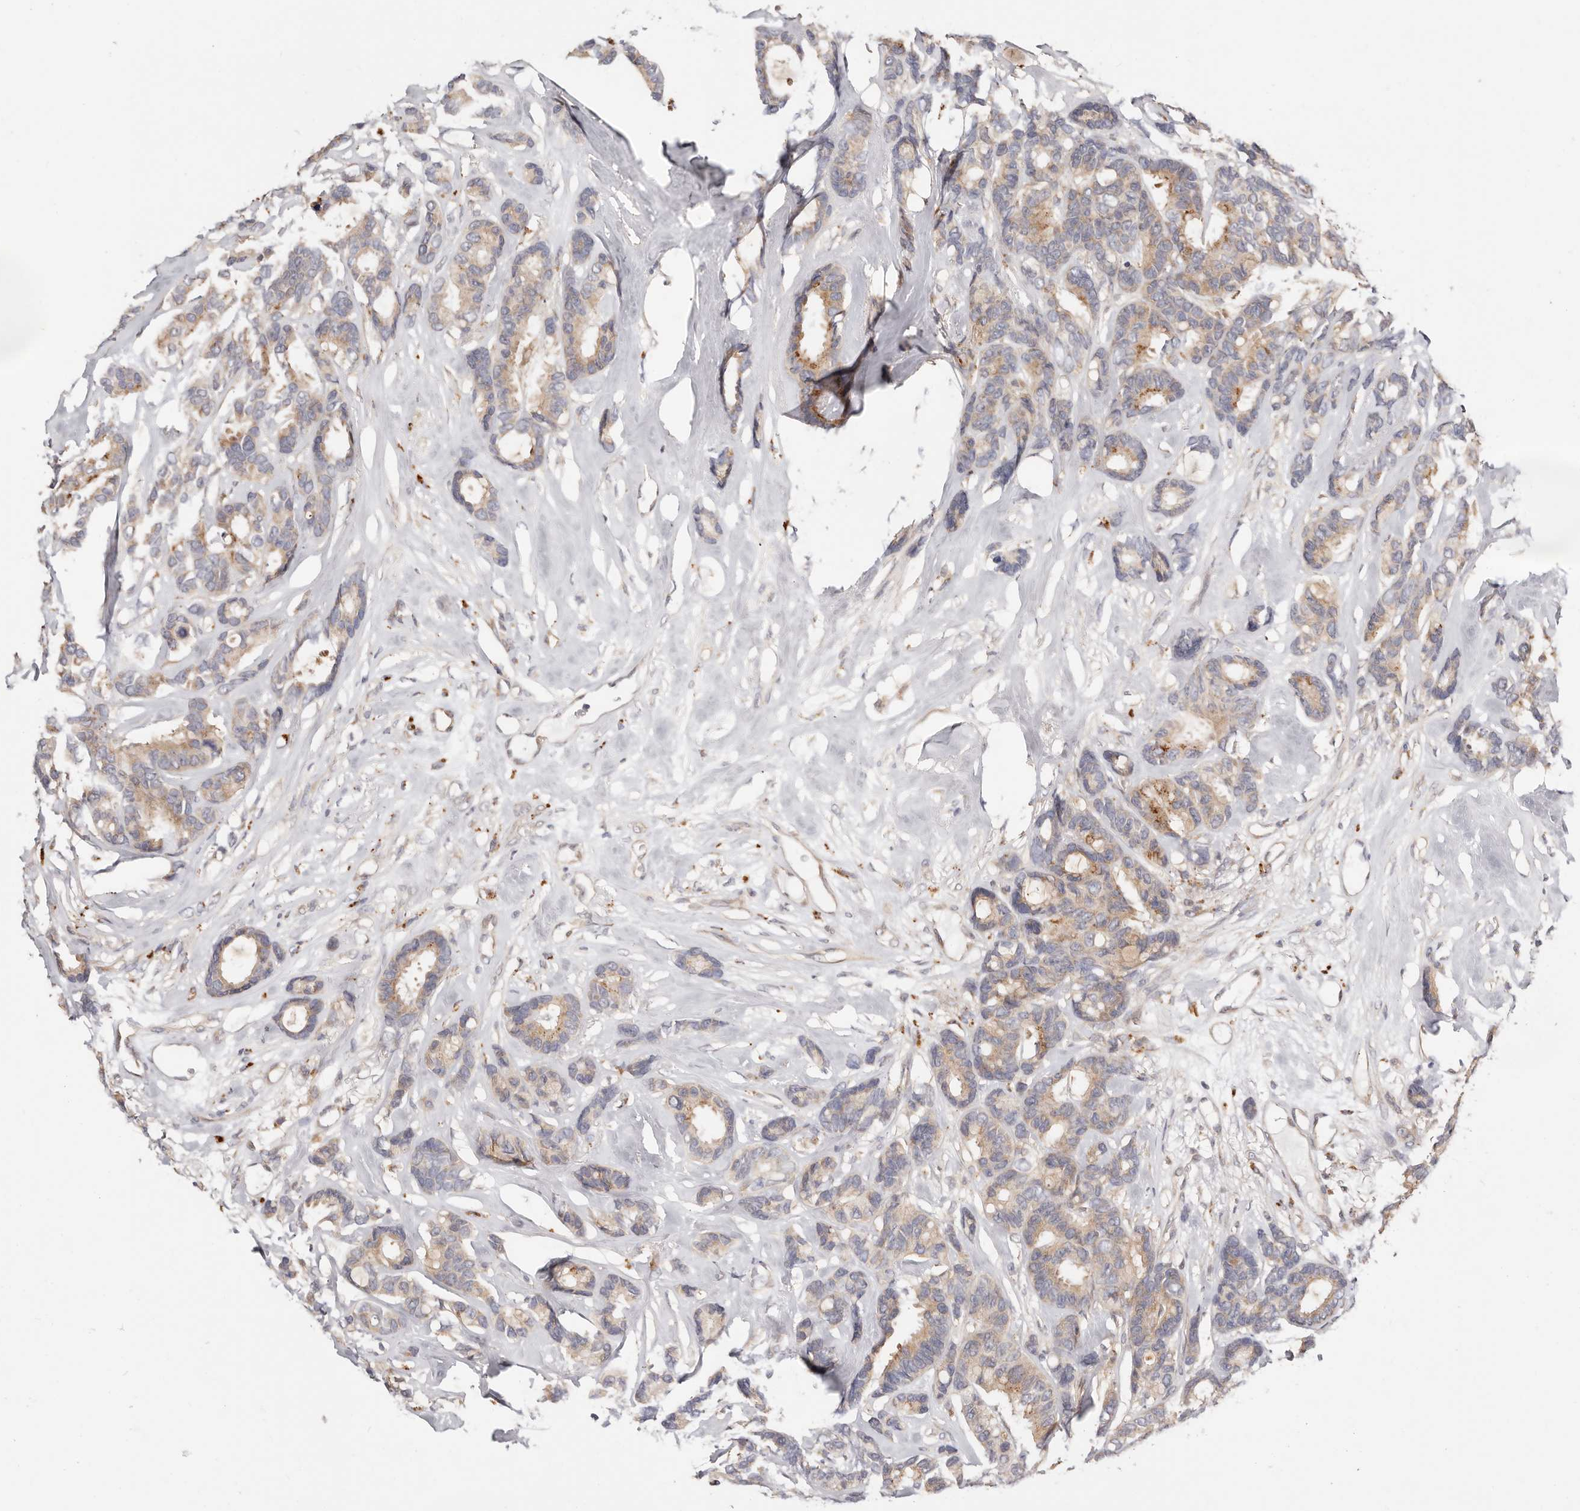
{"staining": {"intensity": "moderate", "quantity": "25%-75%", "location": "cytoplasmic/membranous"}, "tissue": "breast cancer", "cell_type": "Tumor cells", "image_type": "cancer", "snomed": [{"axis": "morphology", "description": "Duct carcinoma"}, {"axis": "topography", "description": "Breast"}], "caption": "The histopathology image shows immunohistochemical staining of invasive ductal carcinoma (breast). There is moderate cytoplasmic/membranous positivity is appreciated in approximately 25%-75% of tumor cells.", "gene": "USP33", "patient": {"sex": "female", "age": 87}}